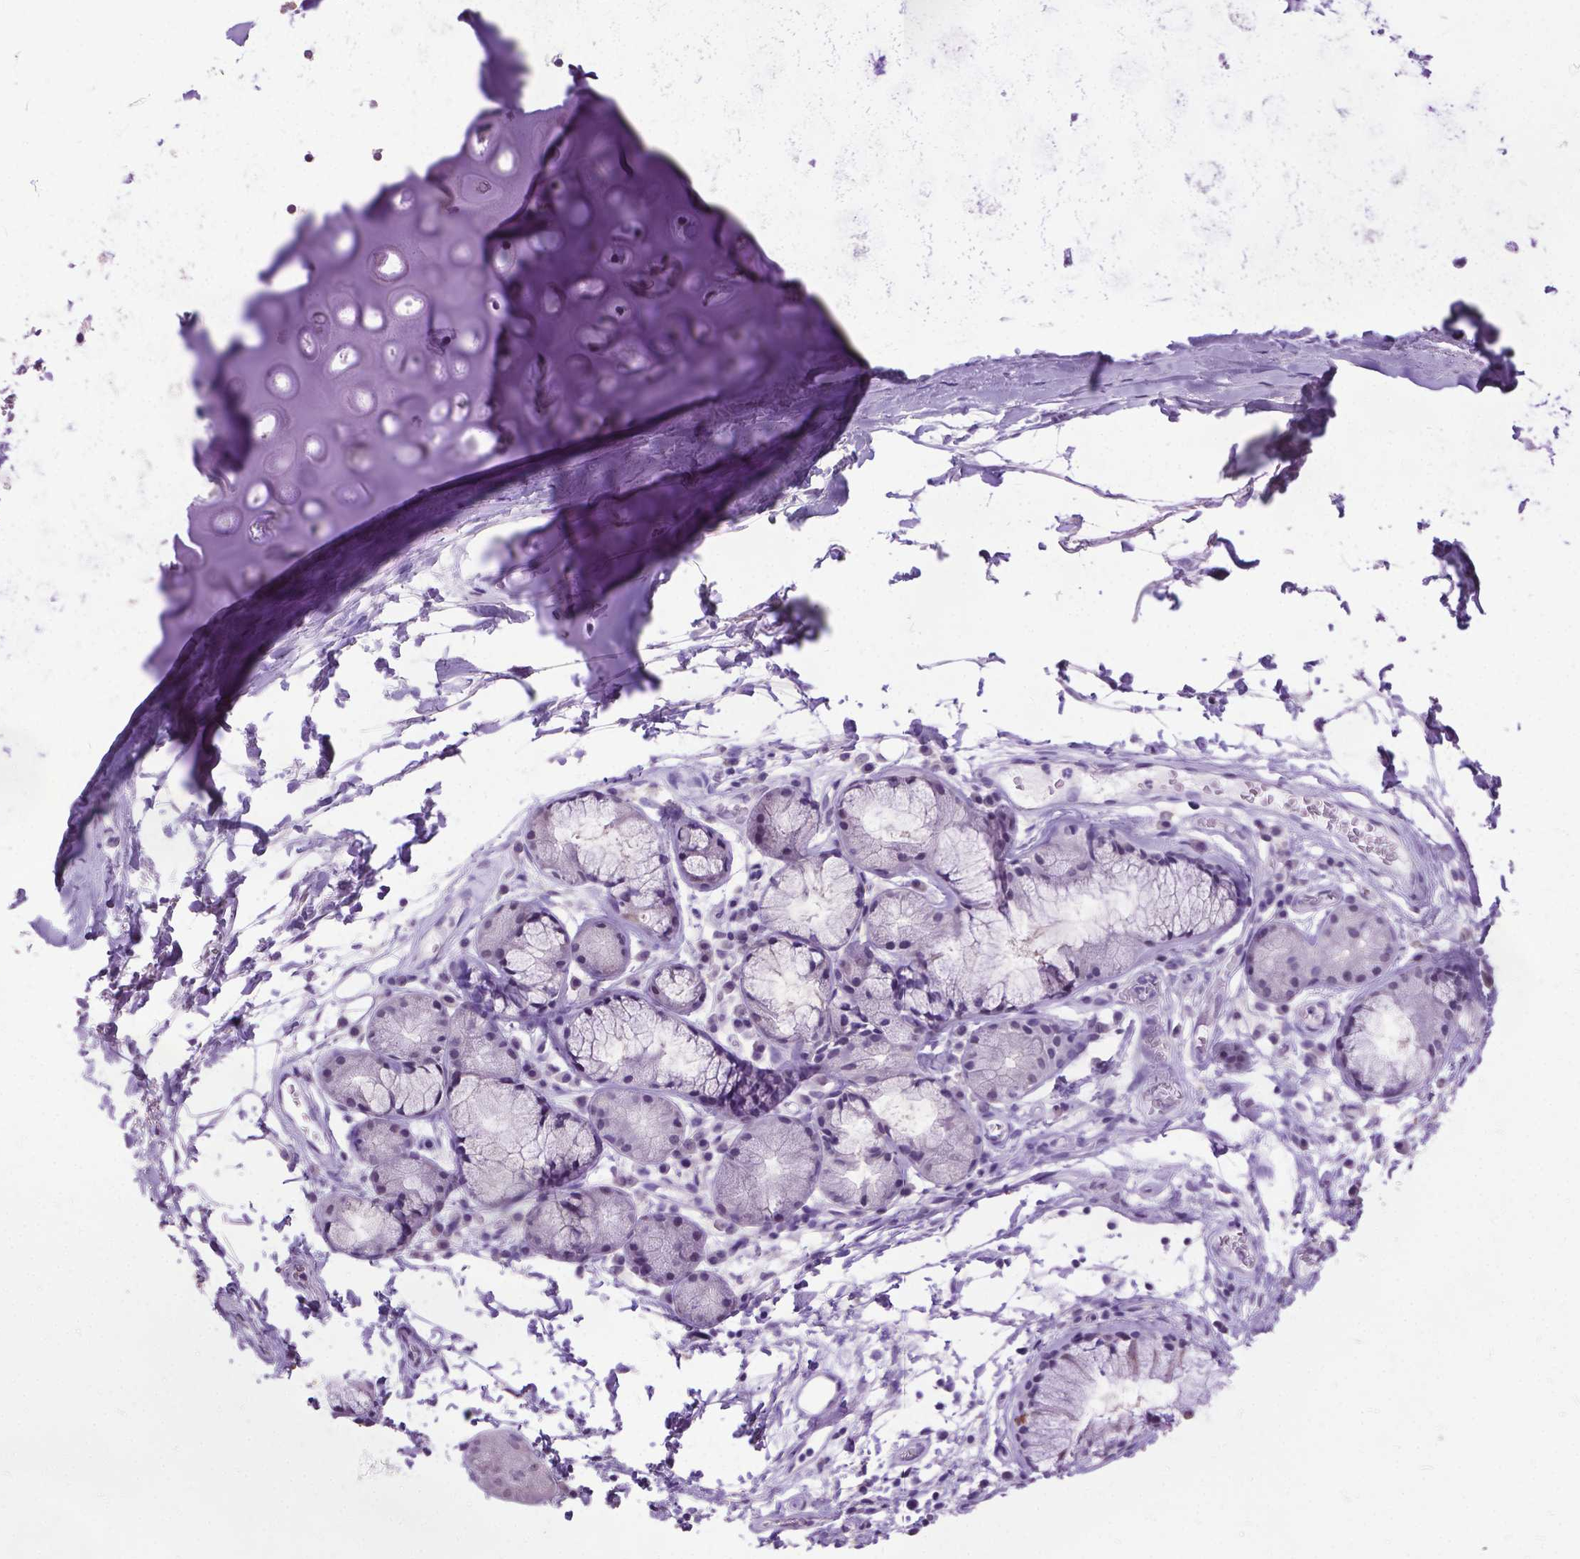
{"staining": {"intensity": "negative", "quantity": "none", "location": "none"}, "tissue": "adipose tissue", "cell_type": "Adipocytes", "image_type": "normal", "snomed": [{"axis": "morphology", "description": "Normal tissue, NOS"}, {"axis": "topography", "description": "Cartilage tissue"}, {"axis": "topography", "description": "Bronchus"}], "caption": "DAB (3,3'-diaminobenzidine) immunohistochemical staining of benign adipose tissue demonstrates no significant positivity in adipocytes.", "gene": "MARCHF10", "patient": {"sex": "male", "age": 58}}